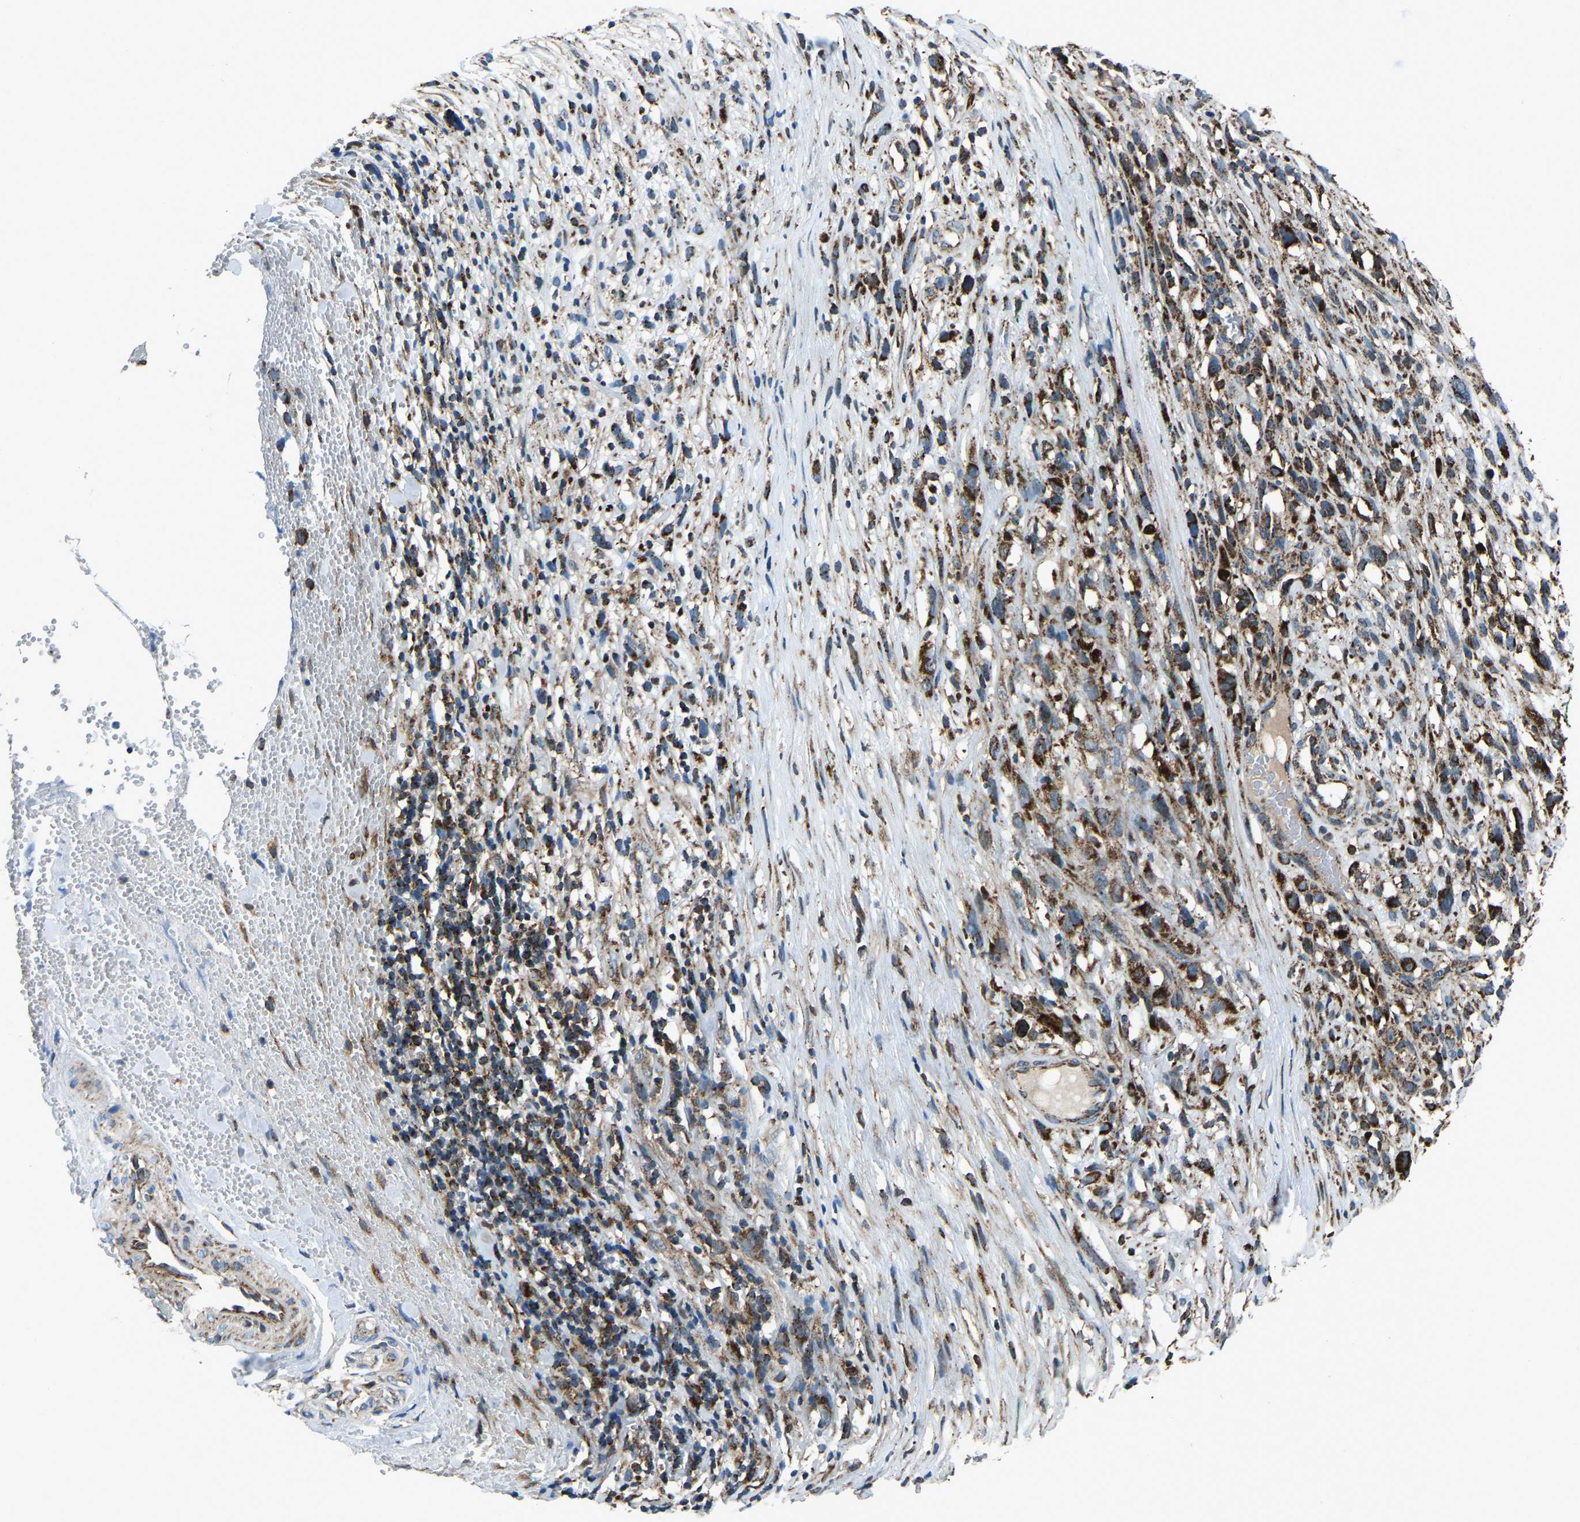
{"staining": {"intensity": "strong", "quantity": "25%-75%", "location": "cytoplasmic/membranous"}, "tissue": "melanoma", "cell_type": "Tumor cells", "image_type": "cancer", "snomed": [{"axis": "morphology", "description": "Malignant melanoma, NOS"}, {"axis": "topography", "description": "Skin"}], "caption": "An immunohistochemistry (IHC) histopathology image of tumor tissue is shown. Protein staining in brown labels strong cytoplasmic/membranous positivity in malignant melanoma within tumor cells.", "gene": "AKR1A1", "patient": {"sex": "female", "age": 55}}